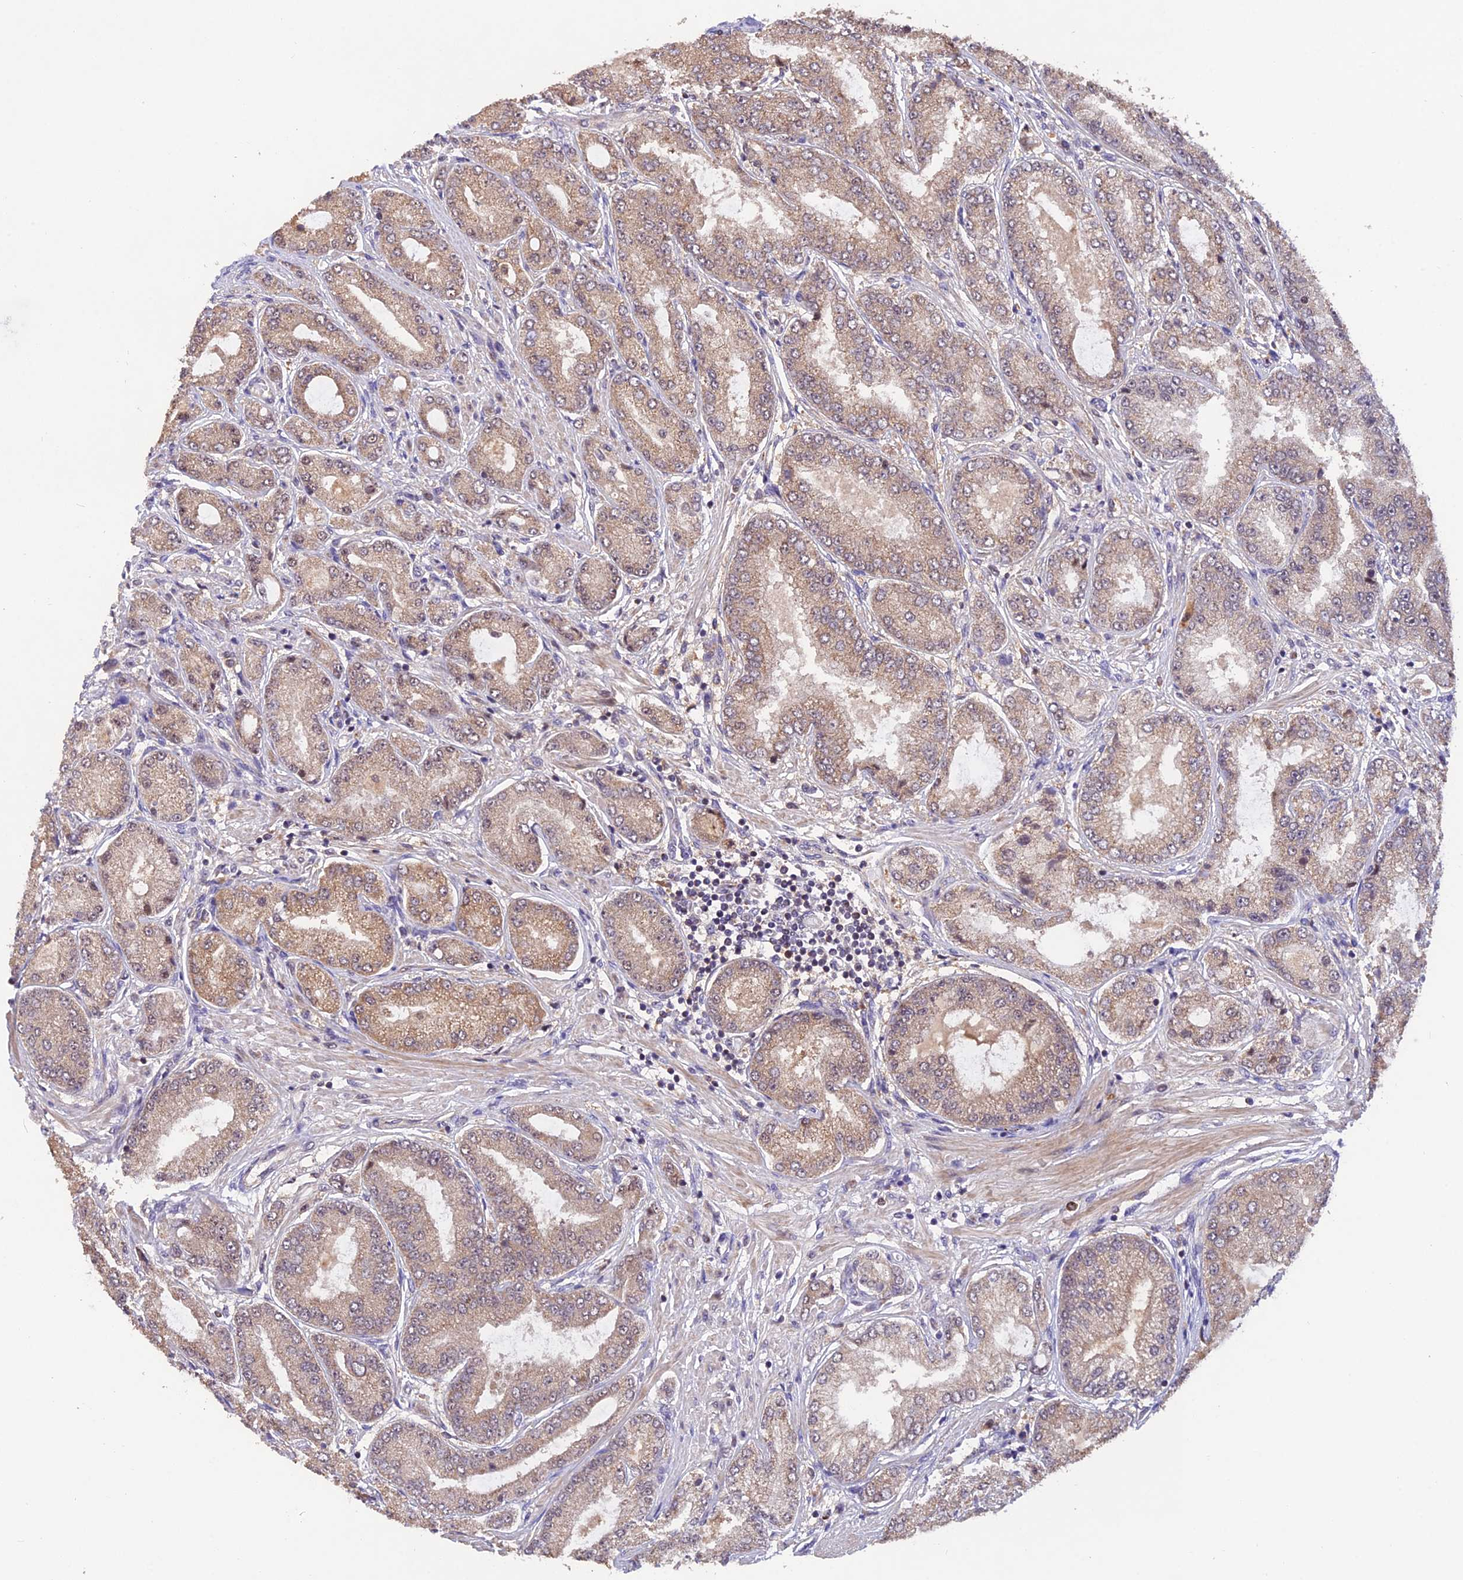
{"staining": {"intensity": "moderate", "quantity": ">75%", "location": "cytoplasmic/membranous,nuclear"}, "tissue": "prostate cancer", "cell_type": "Tumor cells", "image_type": "cancer", "snomed": [{"axis": "morphology", "description": "Adenocarcinoma, High grade"}, {"axis": "topography", "description": "Prostate"}], "caption": "Approximately >75% of tumor cells in prostate cancer reveal moderate cytoplasmic/membranous and nuclear protein positivity as visualized by brown immunohistochemical staining.", "gene": "MNS1", "patient": {"sex": "male", "age": 71}}